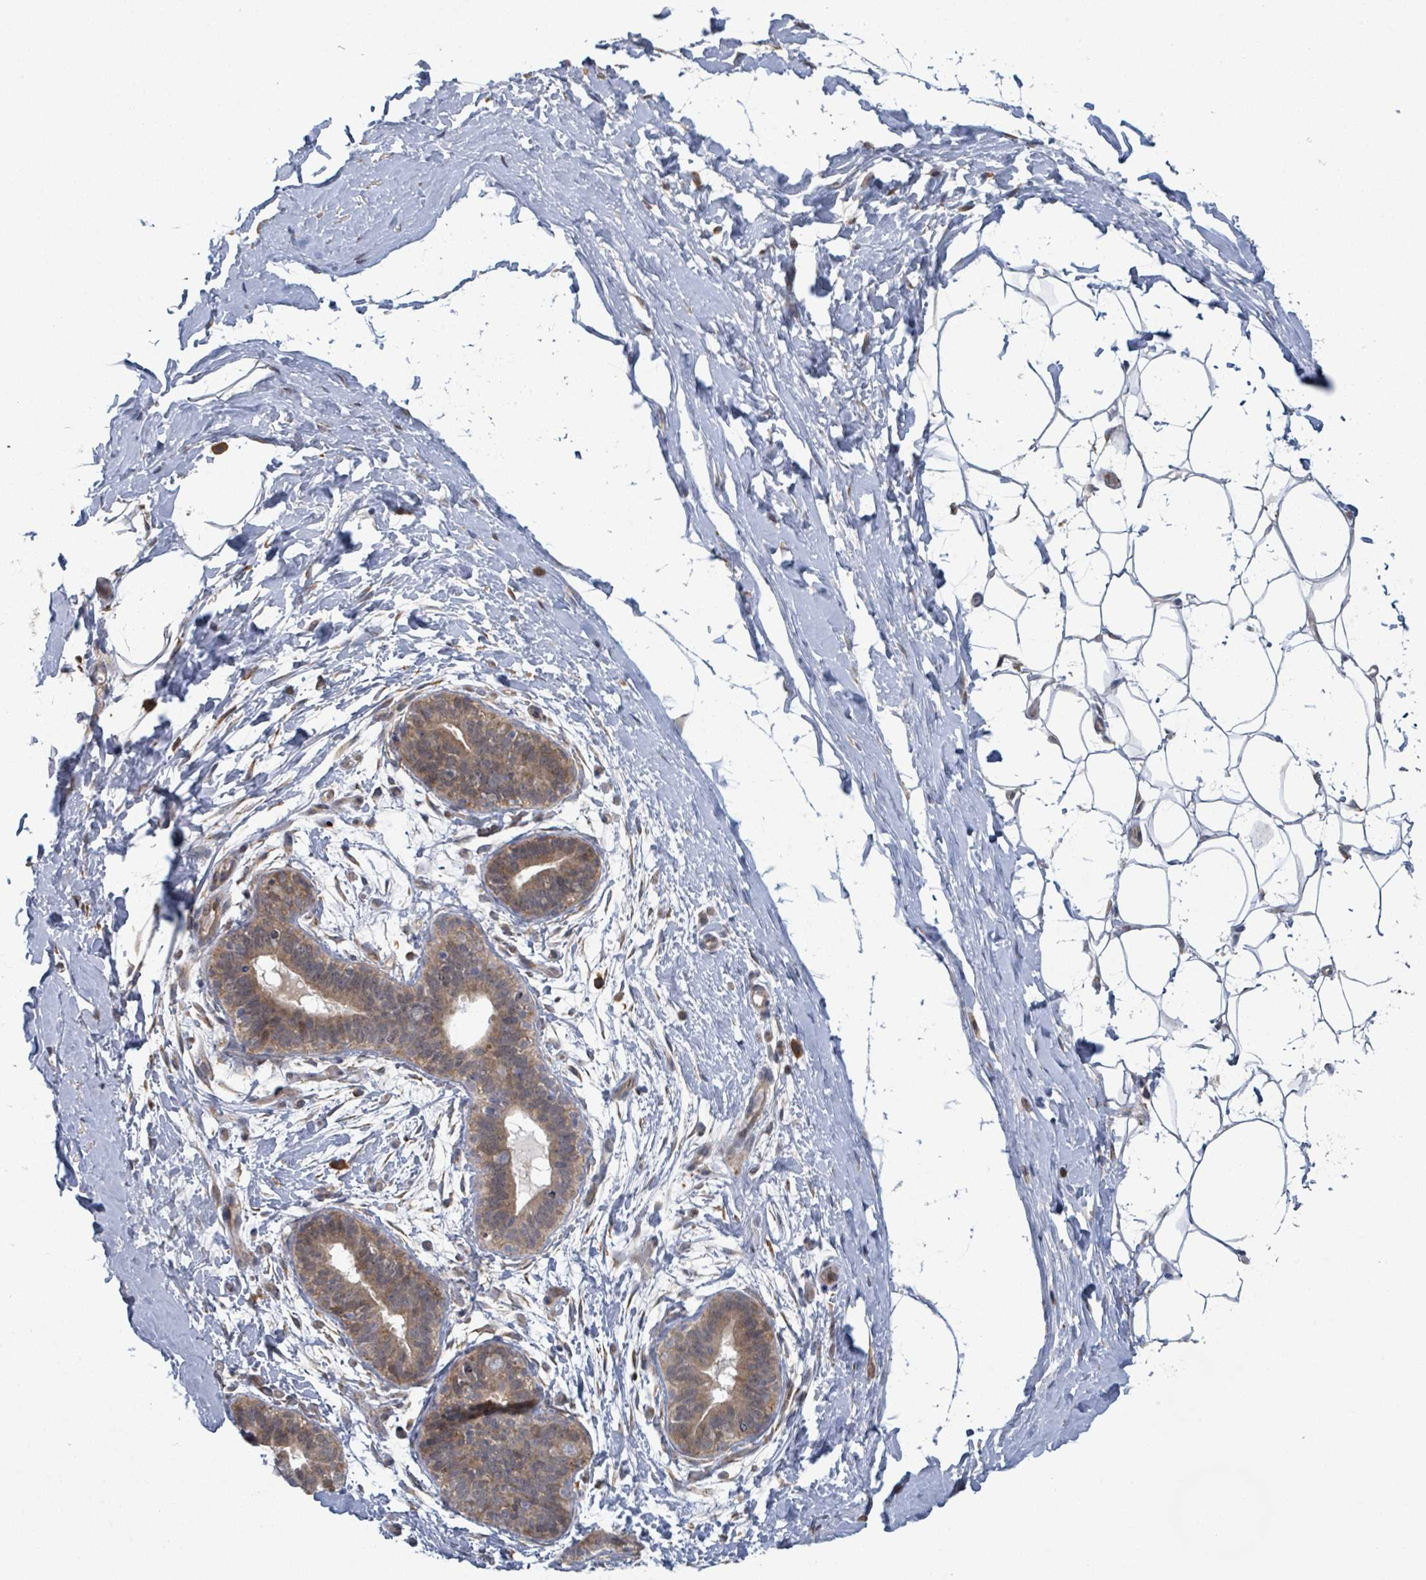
{"staining": {"intensity": "negative", "quantity": "none", "location": "none"}, "tissue": "adipose tissue", "cell_type": "Adipocytes", "image_type": "normal", "snomed": [{"axis": "morphology", "description": "Normal tissue, NOS"}, {"axis": "topography", "description": "Breast"}], "caption": "A high-resolution histopathology image shows immunohistochemistry (IHC) staining of benign adipose tissue, which exhibits no significant expression in adipocytes.", "gene": "SHROOM2", "patient": {"sex": "female", "age": 26}}